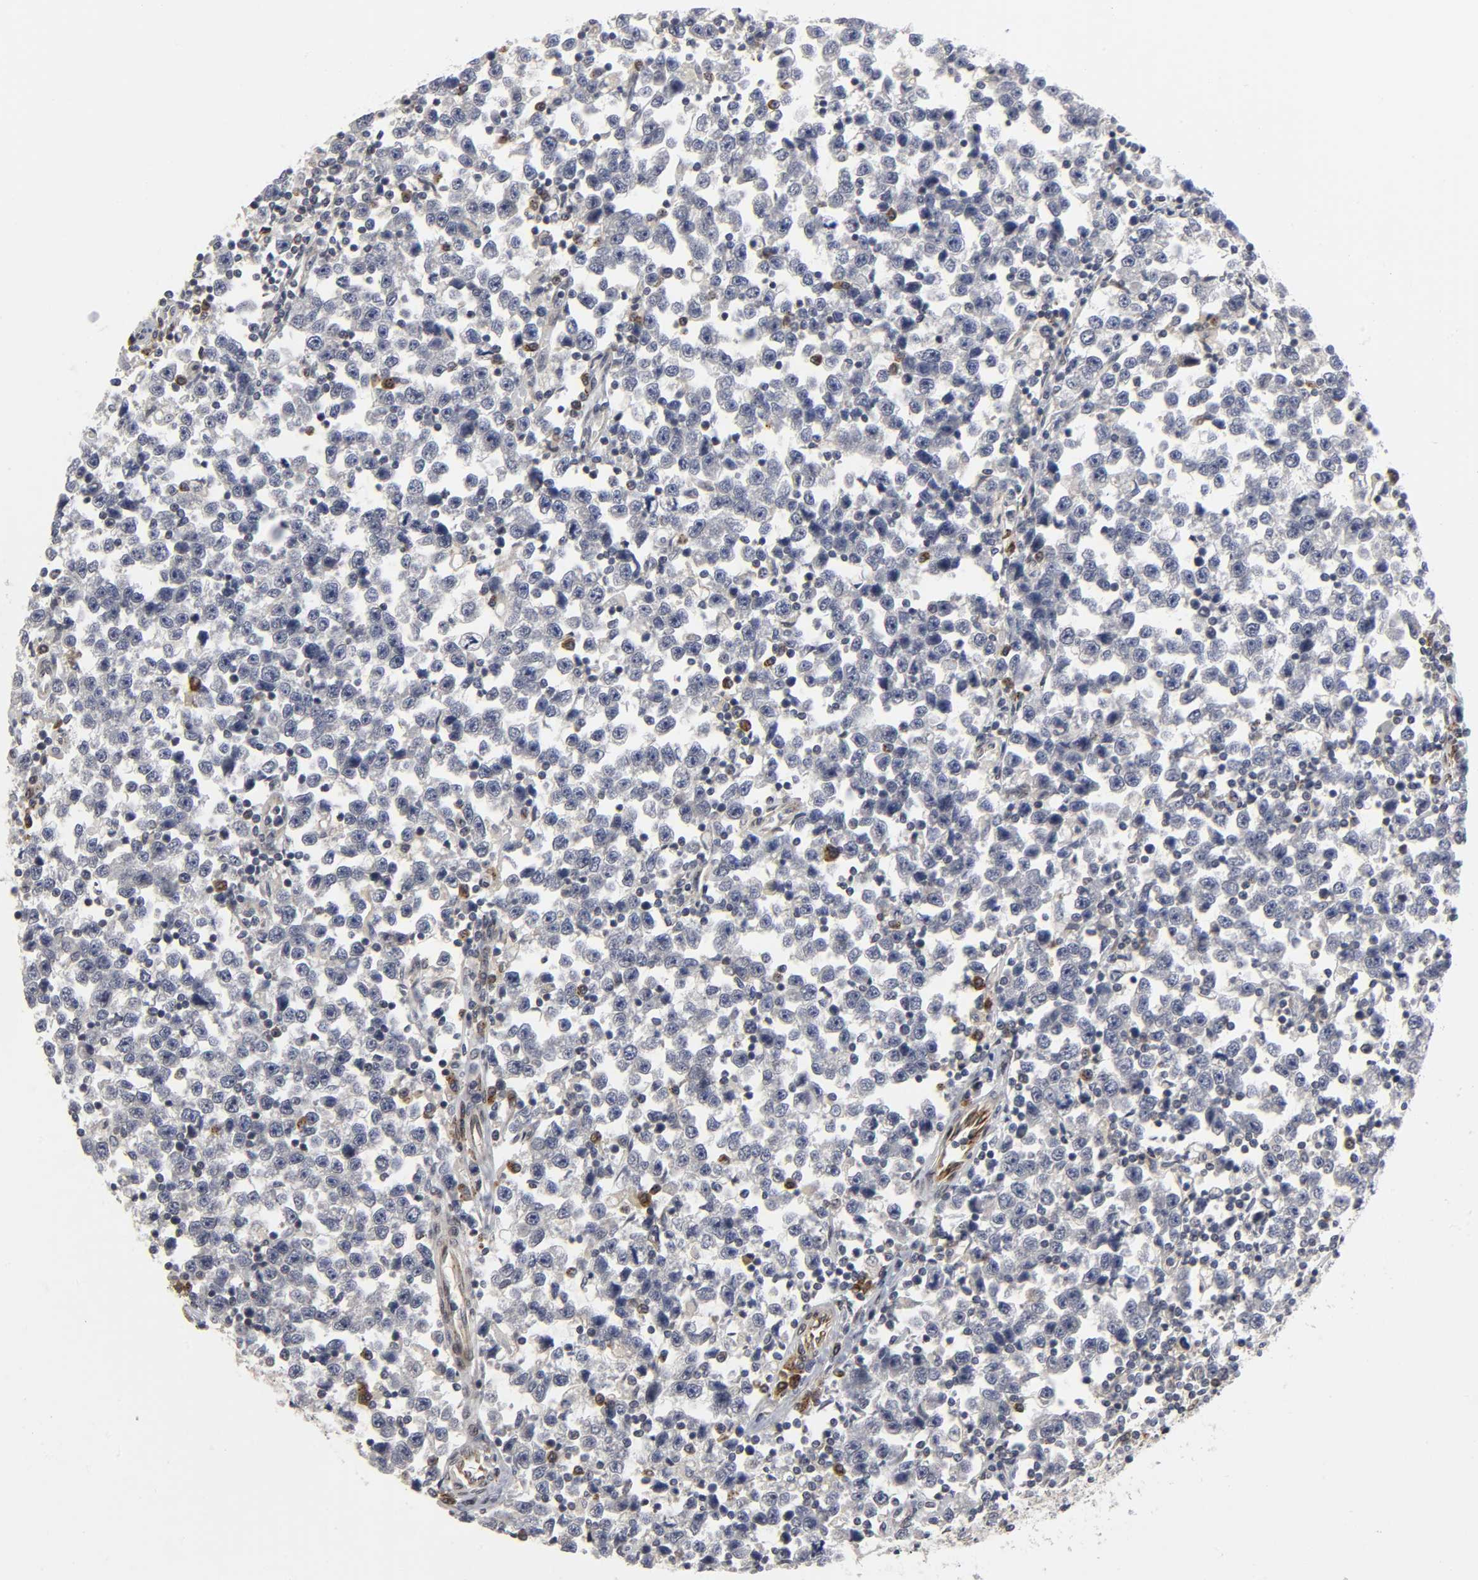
{"staining": {"intensity": "negative", "quantity": "none", "location": "none"}, "tissue": "testis cancer", "cell_type": "Tumor cells", "image_type": "cancer", "snomed": [{"axis": "morphology", "description": "Seminoma, NOS"}, {"axis": "topography", "description": "Testis"}], "caption": "Immunohistochemistry of human testis seminoma reveals no positivity in tumor cells. (DAB IHC with hematoxylin counter stain).", "gene": "ASB6", "patient": {"sex": "male", "age": 43}}